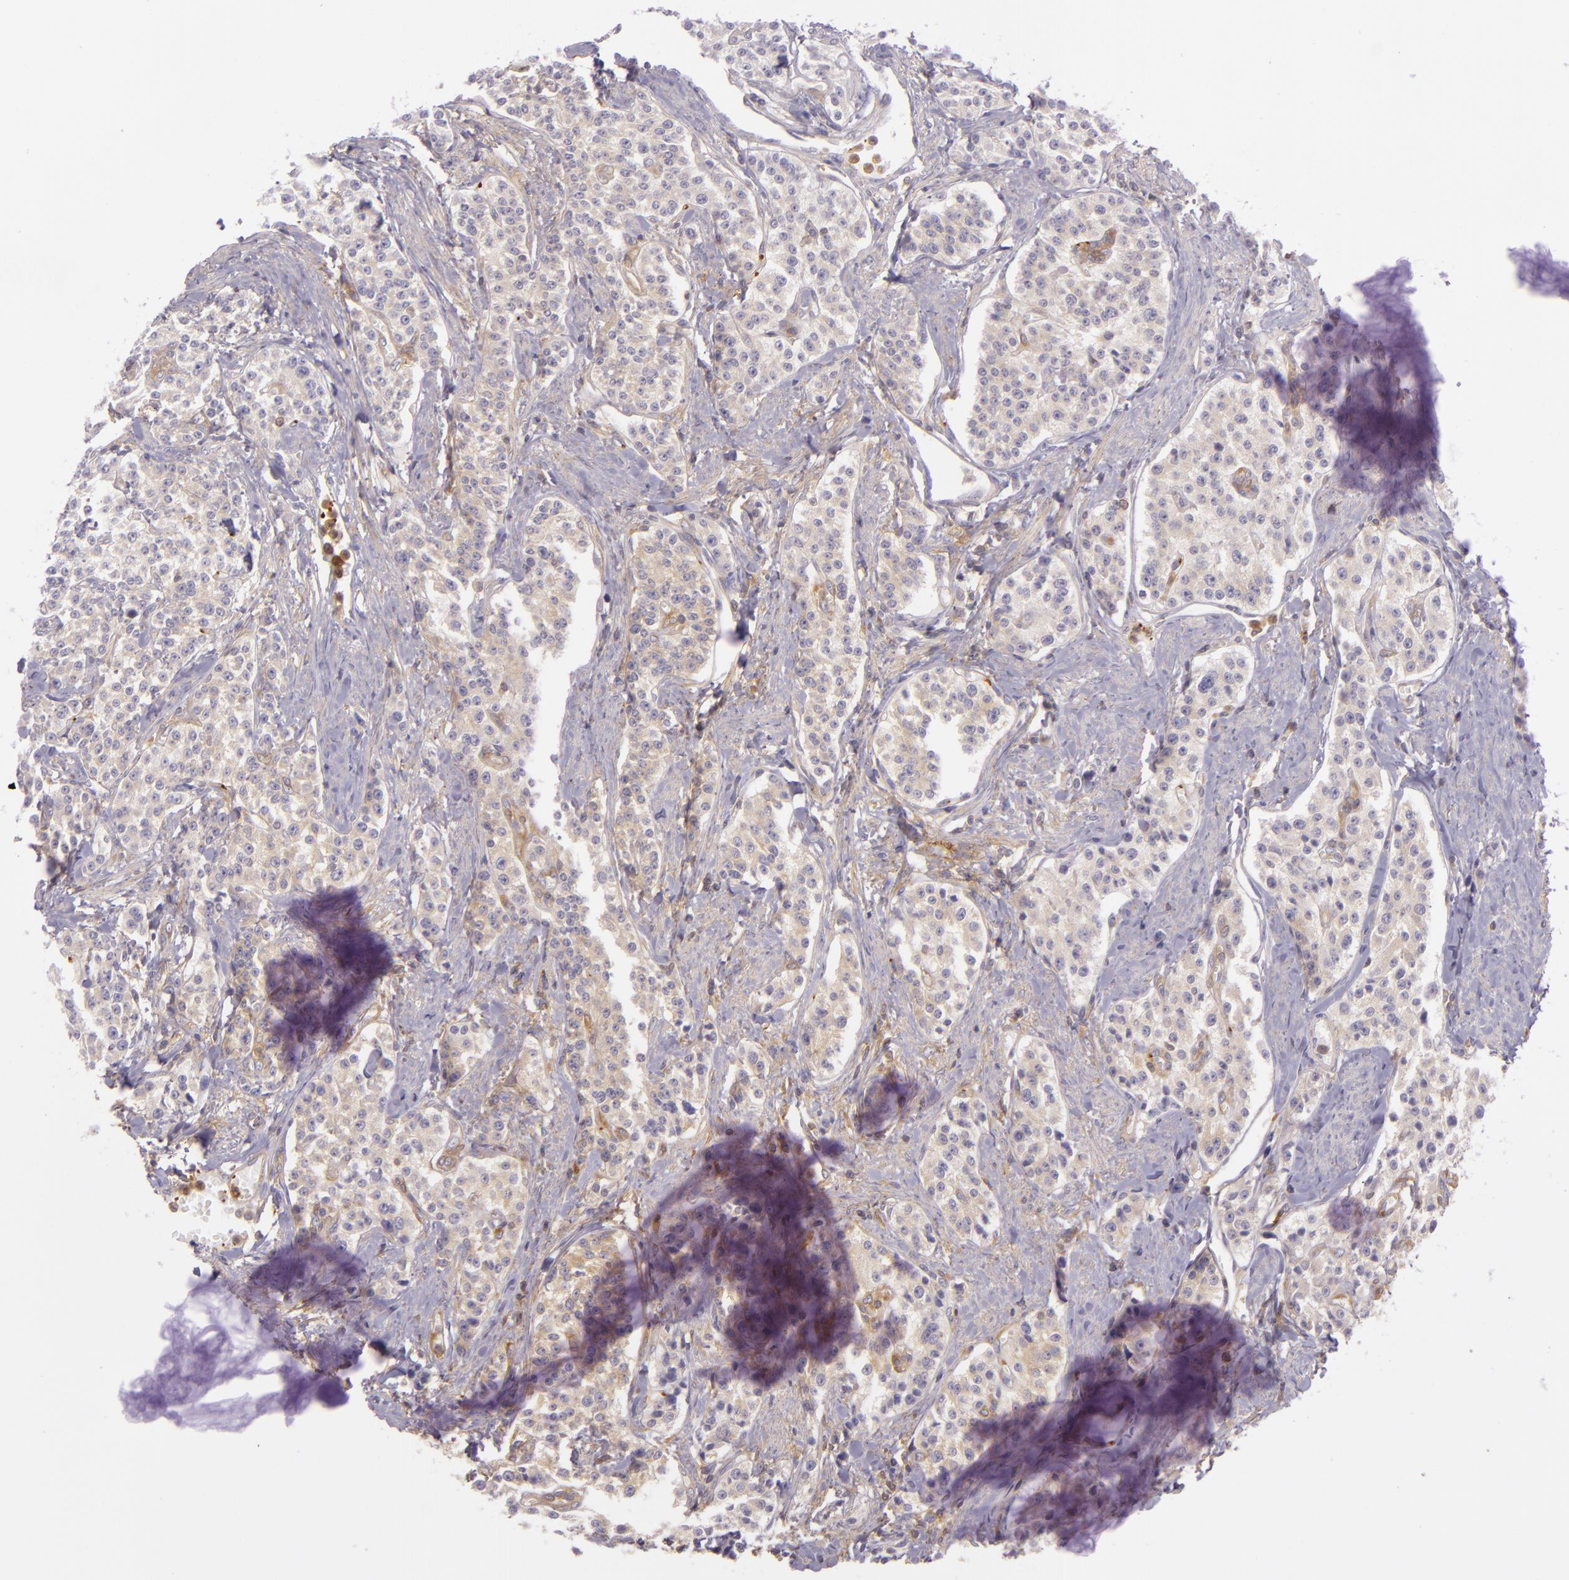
{"staining": {"intensity": "weak", "quantity": ">75%", "location": "cytoplasmic/membranous"}, "tissue": "carcinoid", "cell_type": "Tumor cells", "image_type": "cancer", "snomed": [{"axis": "morphology", "description": "Carcinoid, malignant, NOS"}, {"axis": "topography", "description": "Stomach"}], "caption": "About >75% of tumor cells in human carcinoid show weak cytoplasmic/membranous protein expression as visualized by brown immunohistochemical staining.", "gene": "TLN1", "patient": {"sex": "female", "age": 76}}